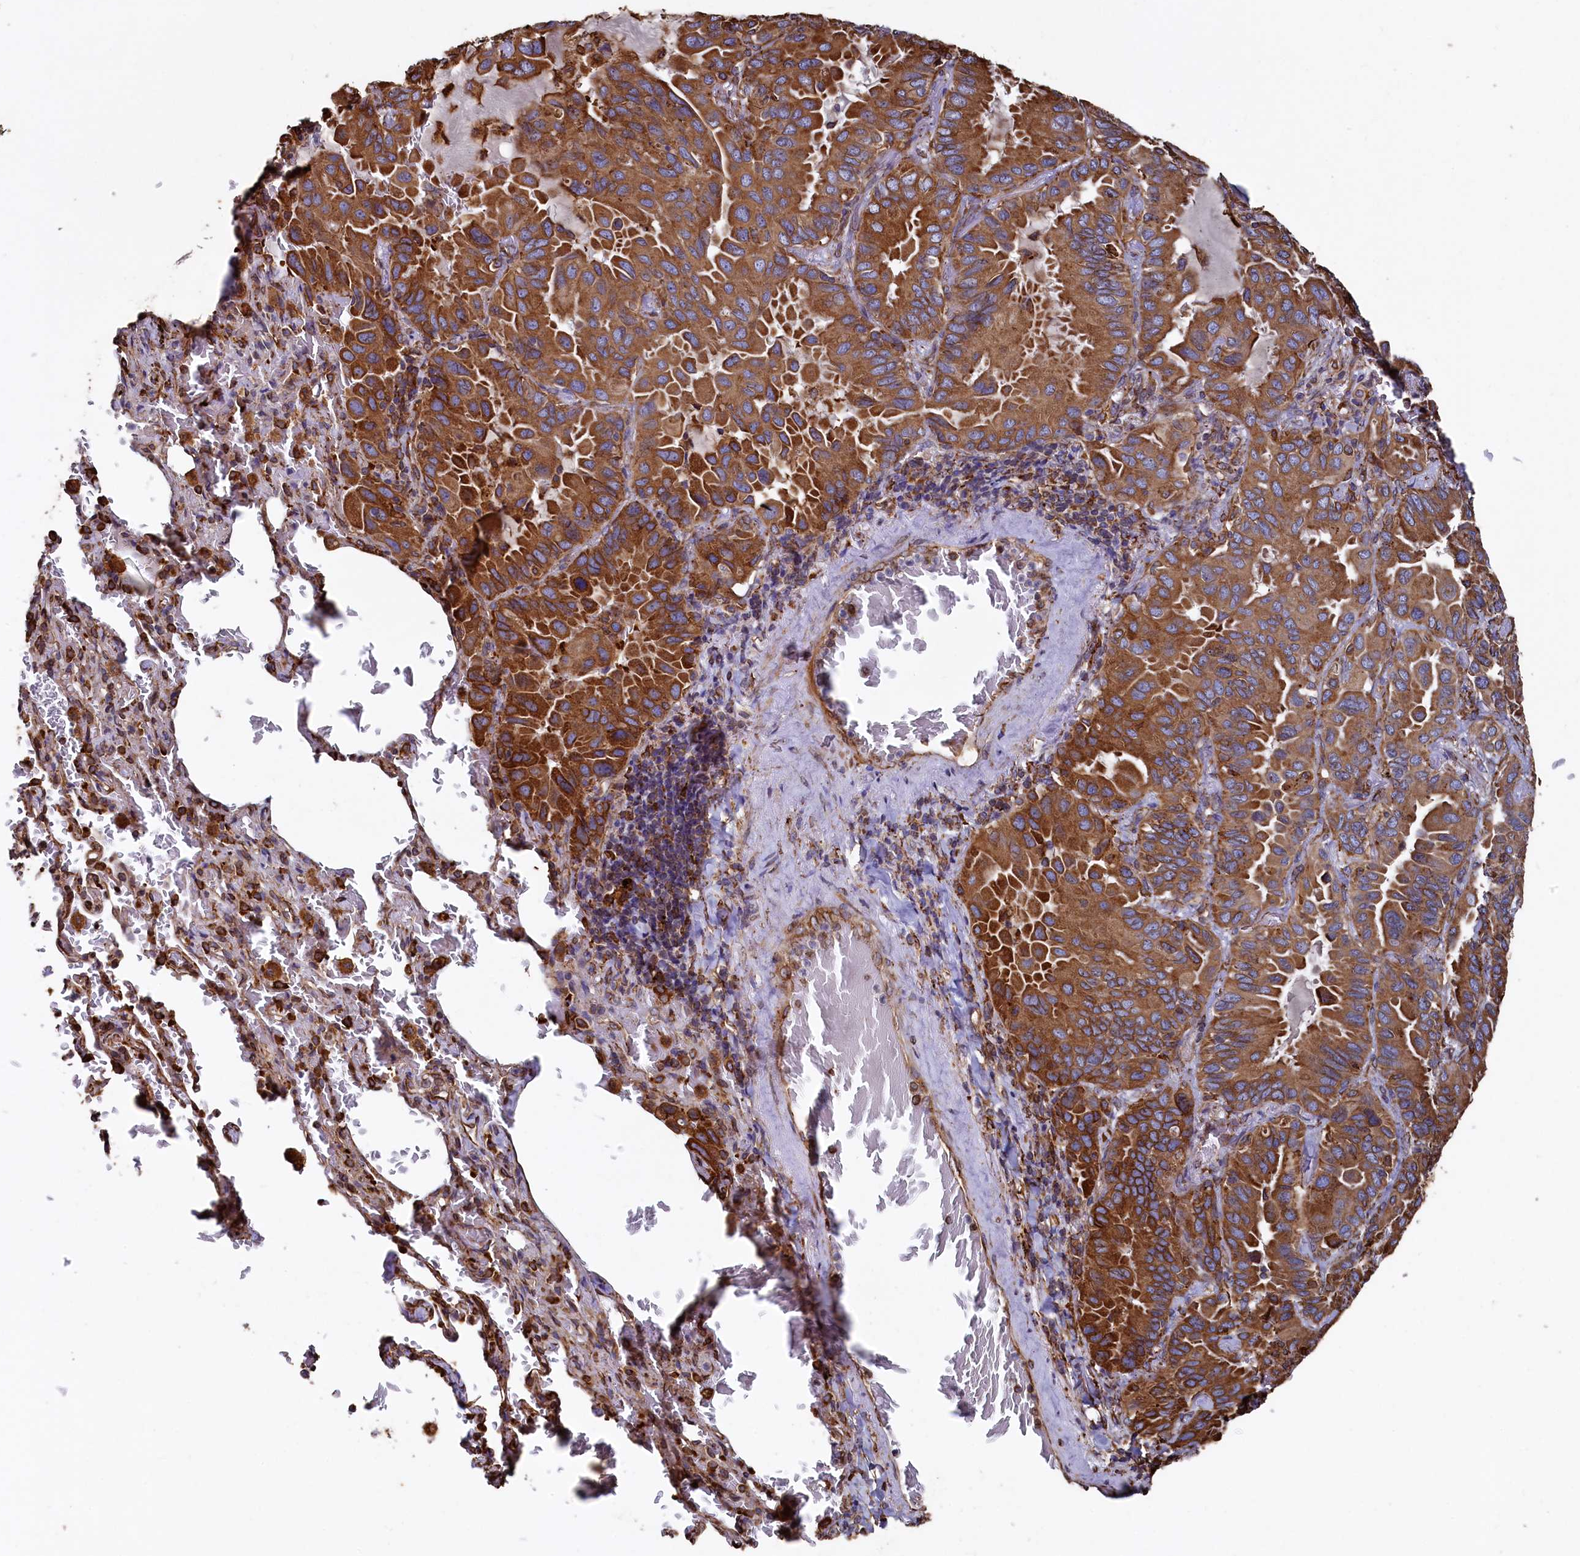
{"staining": {"intensity": "strong", "quantity": ">75%", "location": "cytoplasmic/membranous"}, "tissue": "lung cancer", "cell_type": "Tumor cells", "image_type": "cancer", "snomed": [{"axis": "morphology", "description": "Adenocarcinoma, NOS"}, {"axis": "topography", "description": "Lung"}], "caption": "Strong cytoplasmic/membranous staining for a protein is appreciated in approximately >75% of tumor cells of lung cancer using IHC.", "gene": "NEURL1B", "patient": {"sex": "male", "age": 64}}